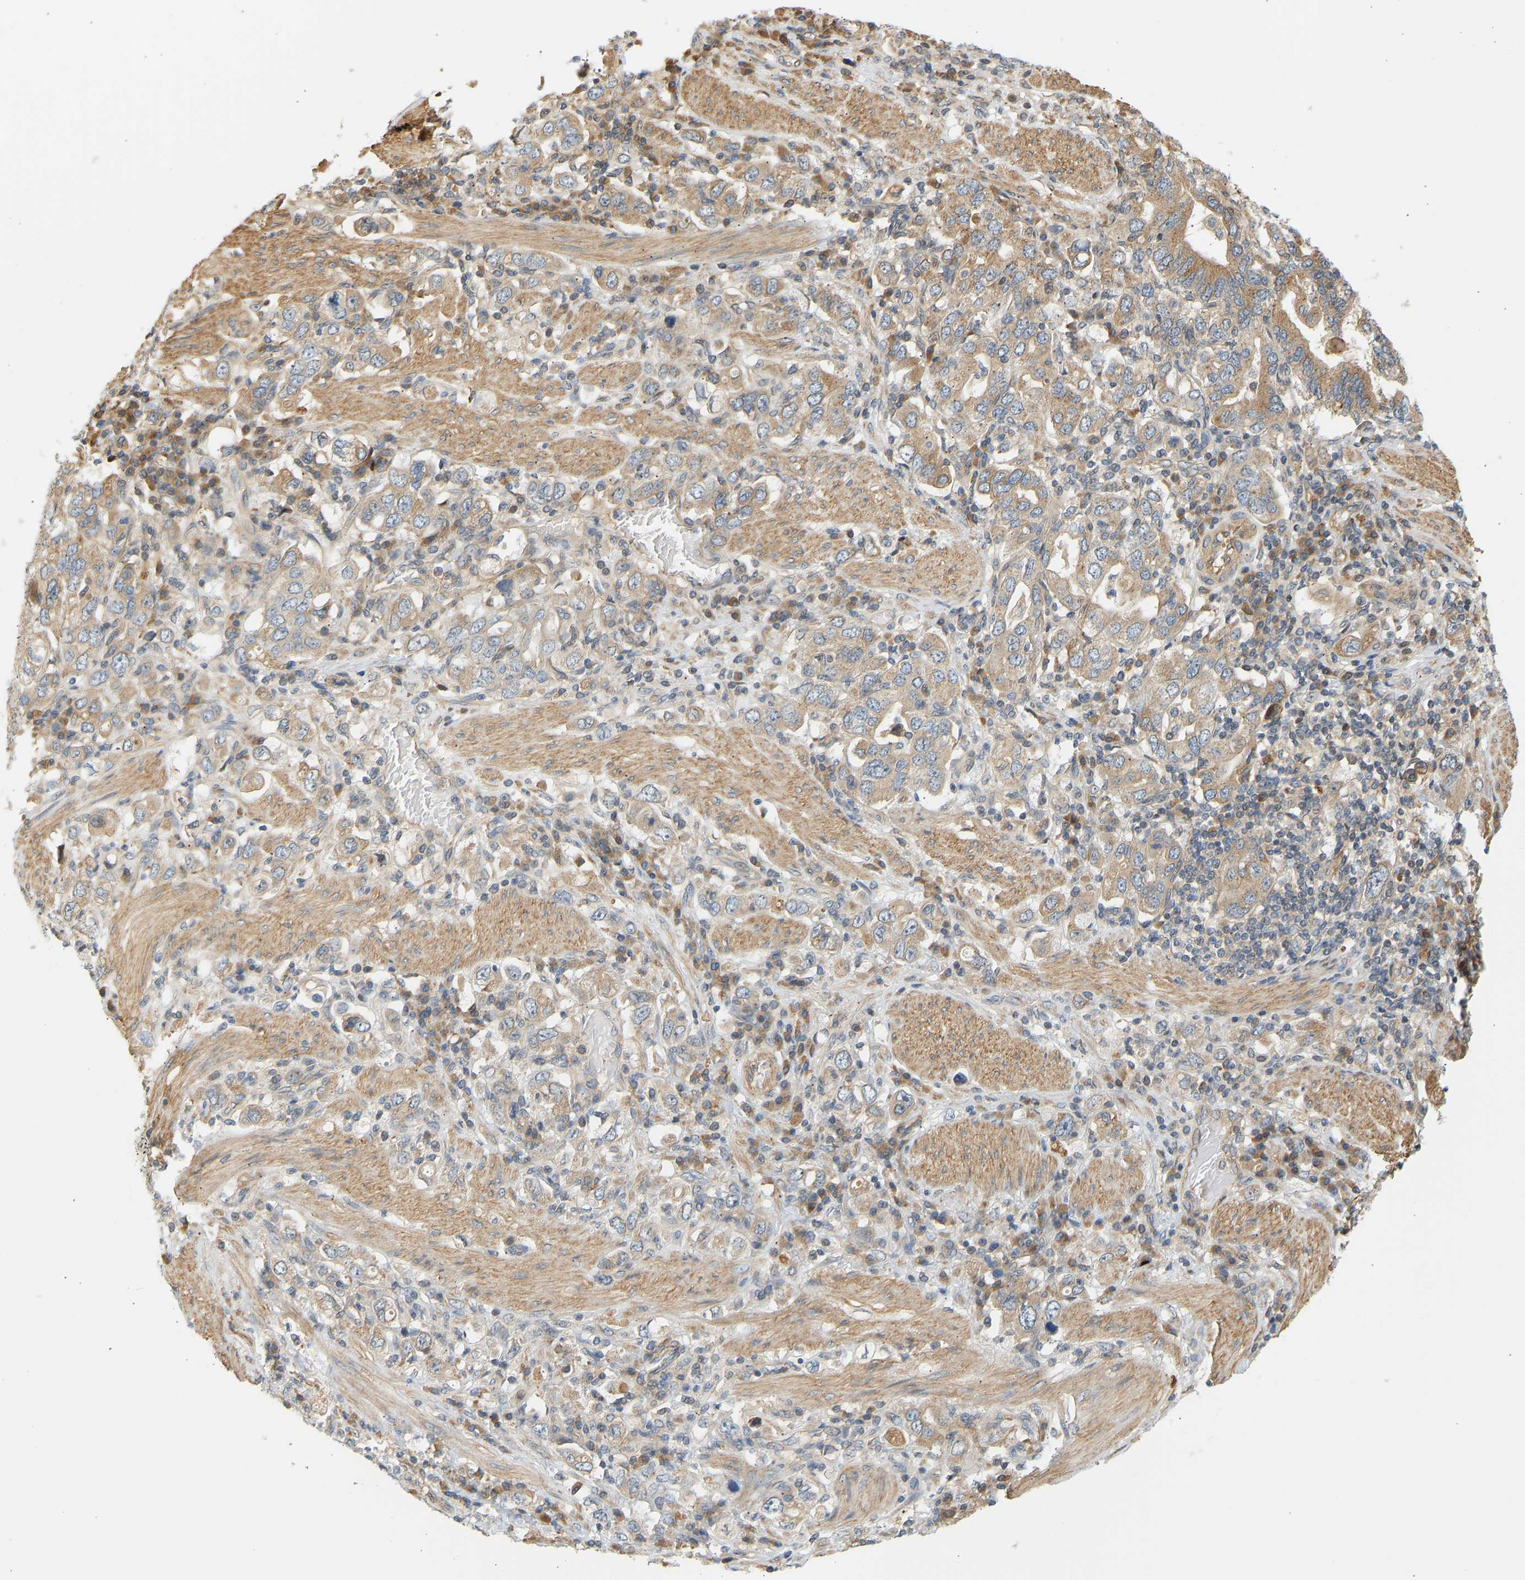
{"staining": {"intensity": "weak", "quantity": "25%-75%", "location": "cytoplasmic/membranous"}, "tissue": "stomach cancer", "cell_type": "Tumor cells", "image_type": "cancer", "snomed": [{"axis": "morphology", "description": "Adenocarcinoma, NOS"}, {"axis": "topography", "description": "Stomach, upper"}], "caption": "Human stomach cancer stained for a protein (brown) displays weak cytoplasmic/membranous positive expression in about 25%-75% of tumor cells.", "gene": "CEP57", "patient": {"sex": "male", "age": 62}}